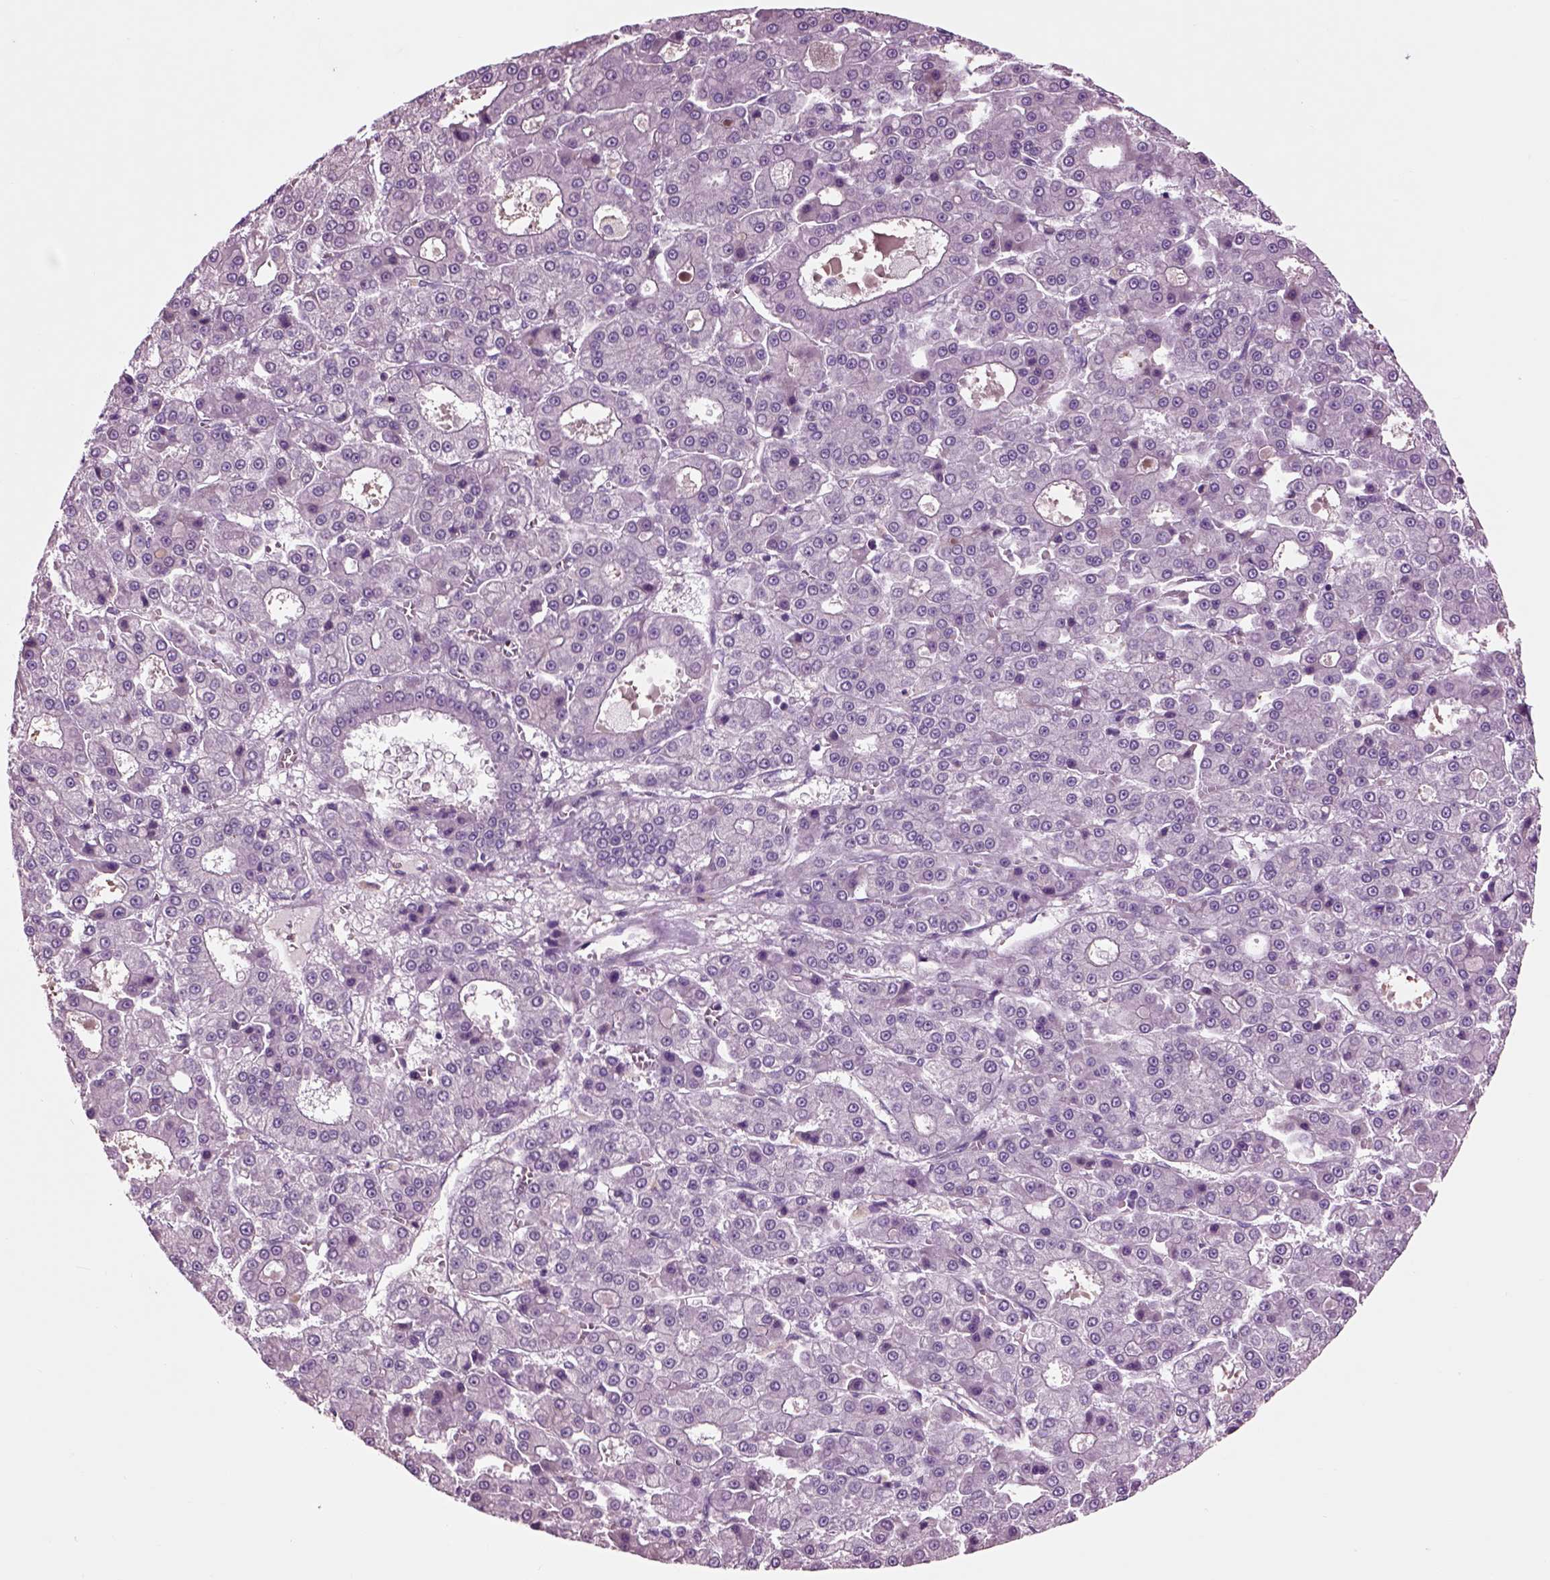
{"staining": {"intensity": "negative", "quantity": "none", "location": "none"}, "tissue": "liver cancer", "cell_type": "Tumor cells", "image_type": "cancer", "snomed": [{"axis": "morphology", "description": "Carcinoma, Hepatocellular, NOS"}, {"axis": "topography", "description": "Liver"}], "caption": "The immunohistochemistry micrograph has no significant positivity in tumor cells of liver hepatocellular carcinoma tissue. Brightfield microscopy of immunohistochemistry stained with DAB (brown) and hematoxylin (blue), captured at high magnification.", "gene": "CHGB", "patient": {"sex": "male", "age": 70}}